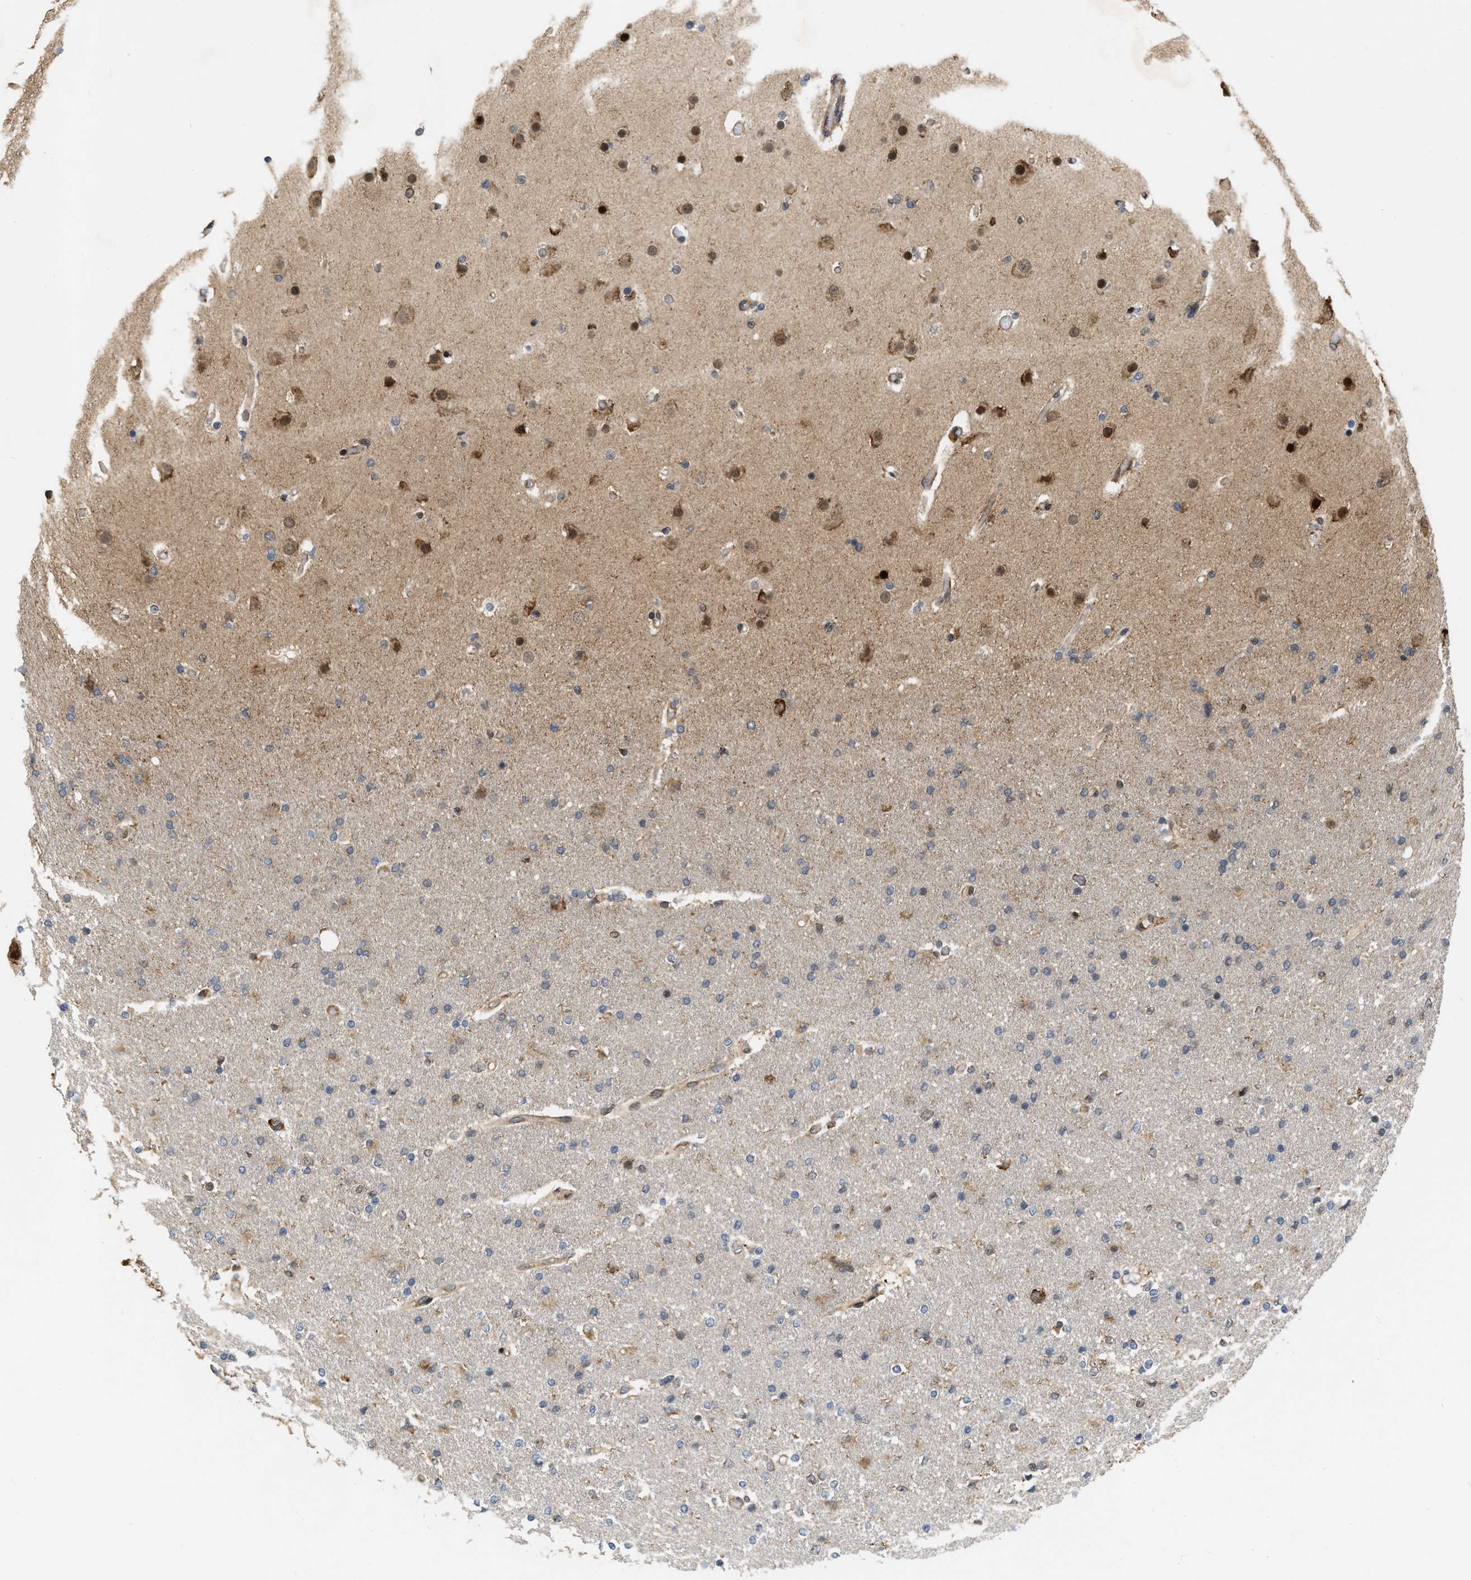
{"staining": {"intensity": "negative", "quantity": "none", "location": "none"}, "tissue": "glioma", "cell_type": "Tumor cells", "image_type": "cancer", "snomed": [{"axis": "morphology", "description": "Glioma, malignant, High grade"}, {"axis": "topography", "description": "Cerebral cortex"}], "caption": "A photomicrograph of human malignant glioma (high-grade) is negative for staining in tumor cells.", "gene": "IQCE", "patient": {"sex": "female", "age": 36}}